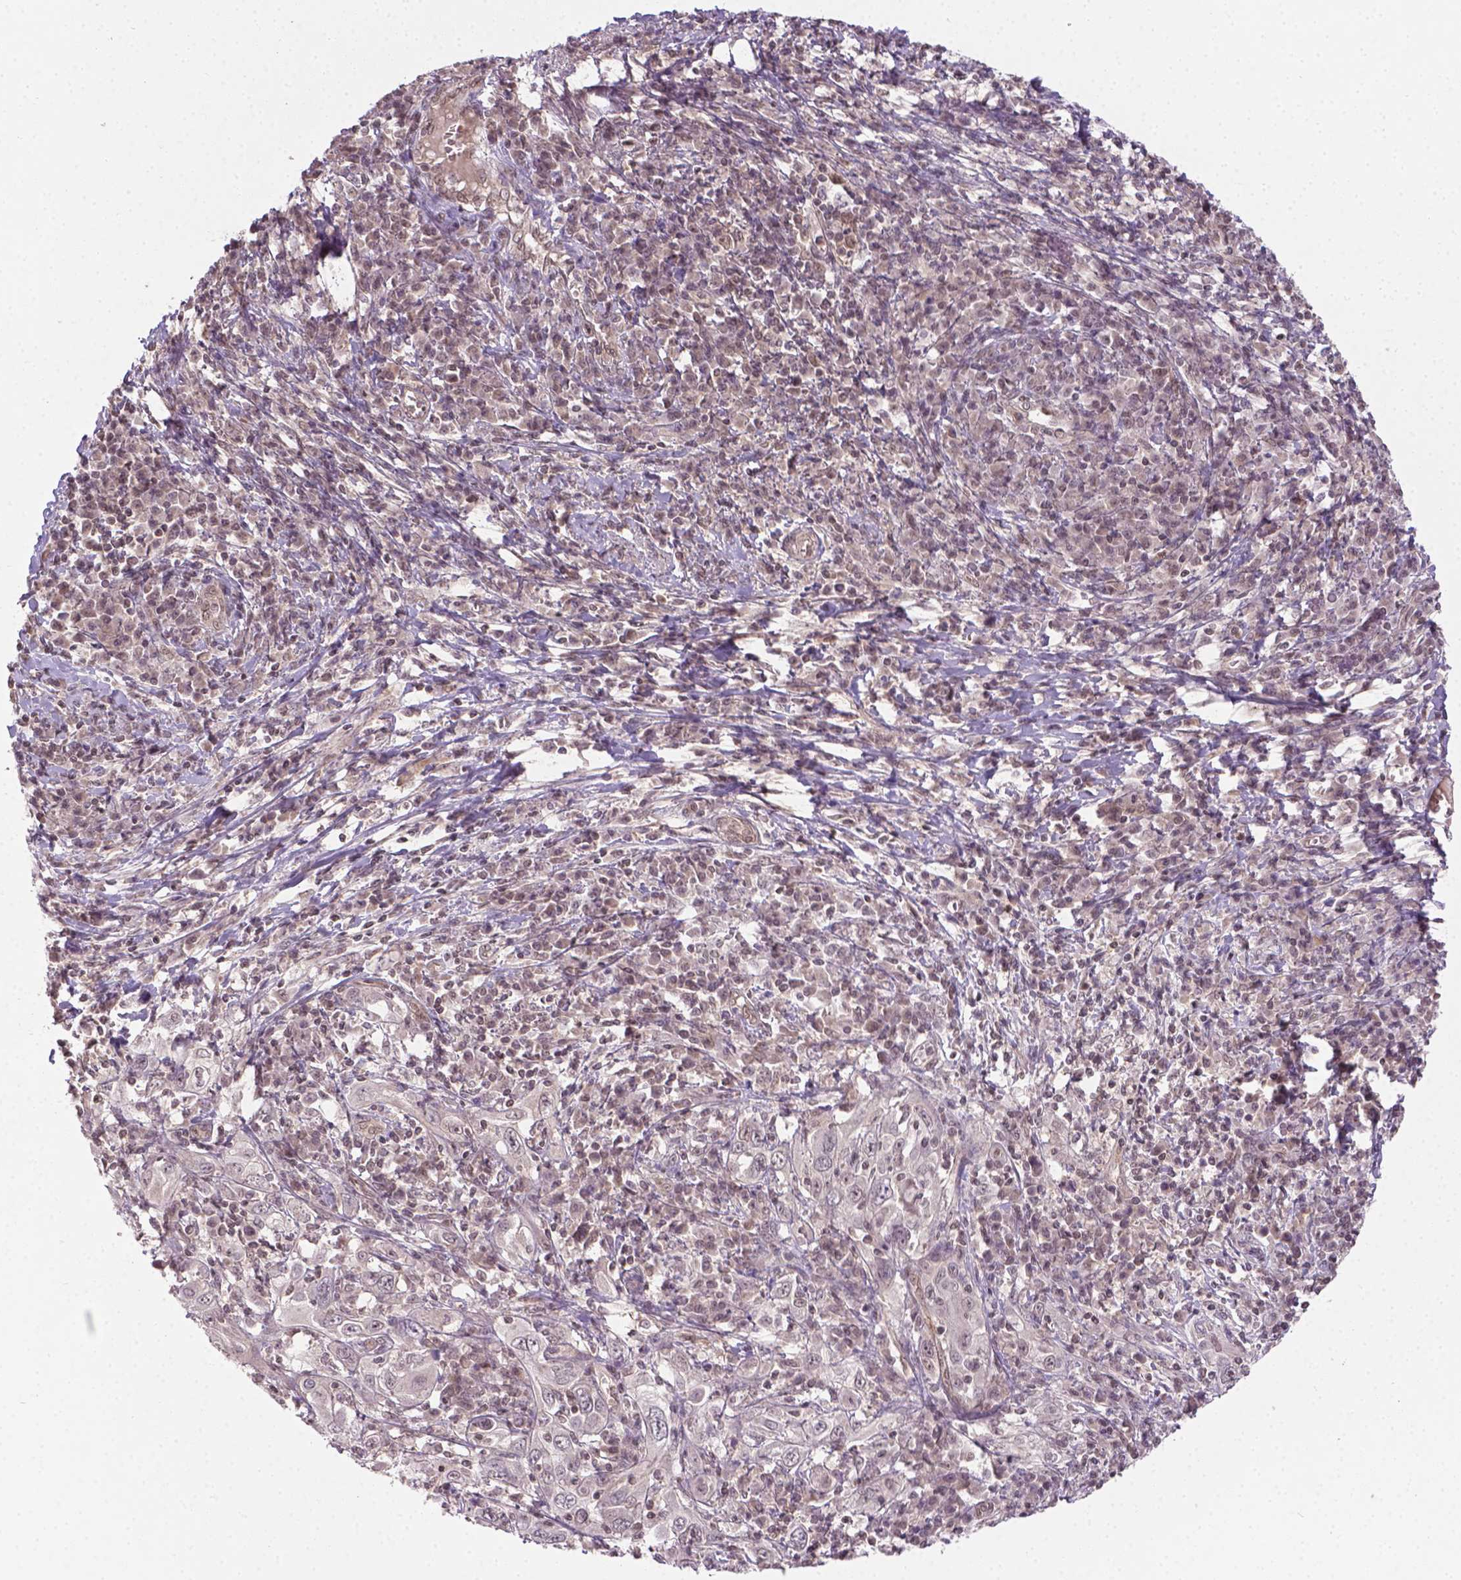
{"staining": {"intensity": "weak", "quantity": "25%-75%", "location": "nuclear"}, "tissue": "cervical cancer", "cell_type": "Tumor cells", "image_type": "cancer", "snomed": [{"axis": "morphology", "description": "Squamous cell carcinoma, NOS"}, {"axis": "topography", "description": "Cervix"}], "caption": "Cervical cancer stained with DAB immunohistochemistry (IHC) exhibits low levels of weak nuclear positivity in about 25%-75% of tumor cells.", "gene": "ANKRD54", "patient": {"sex": "female", "age": 46}}